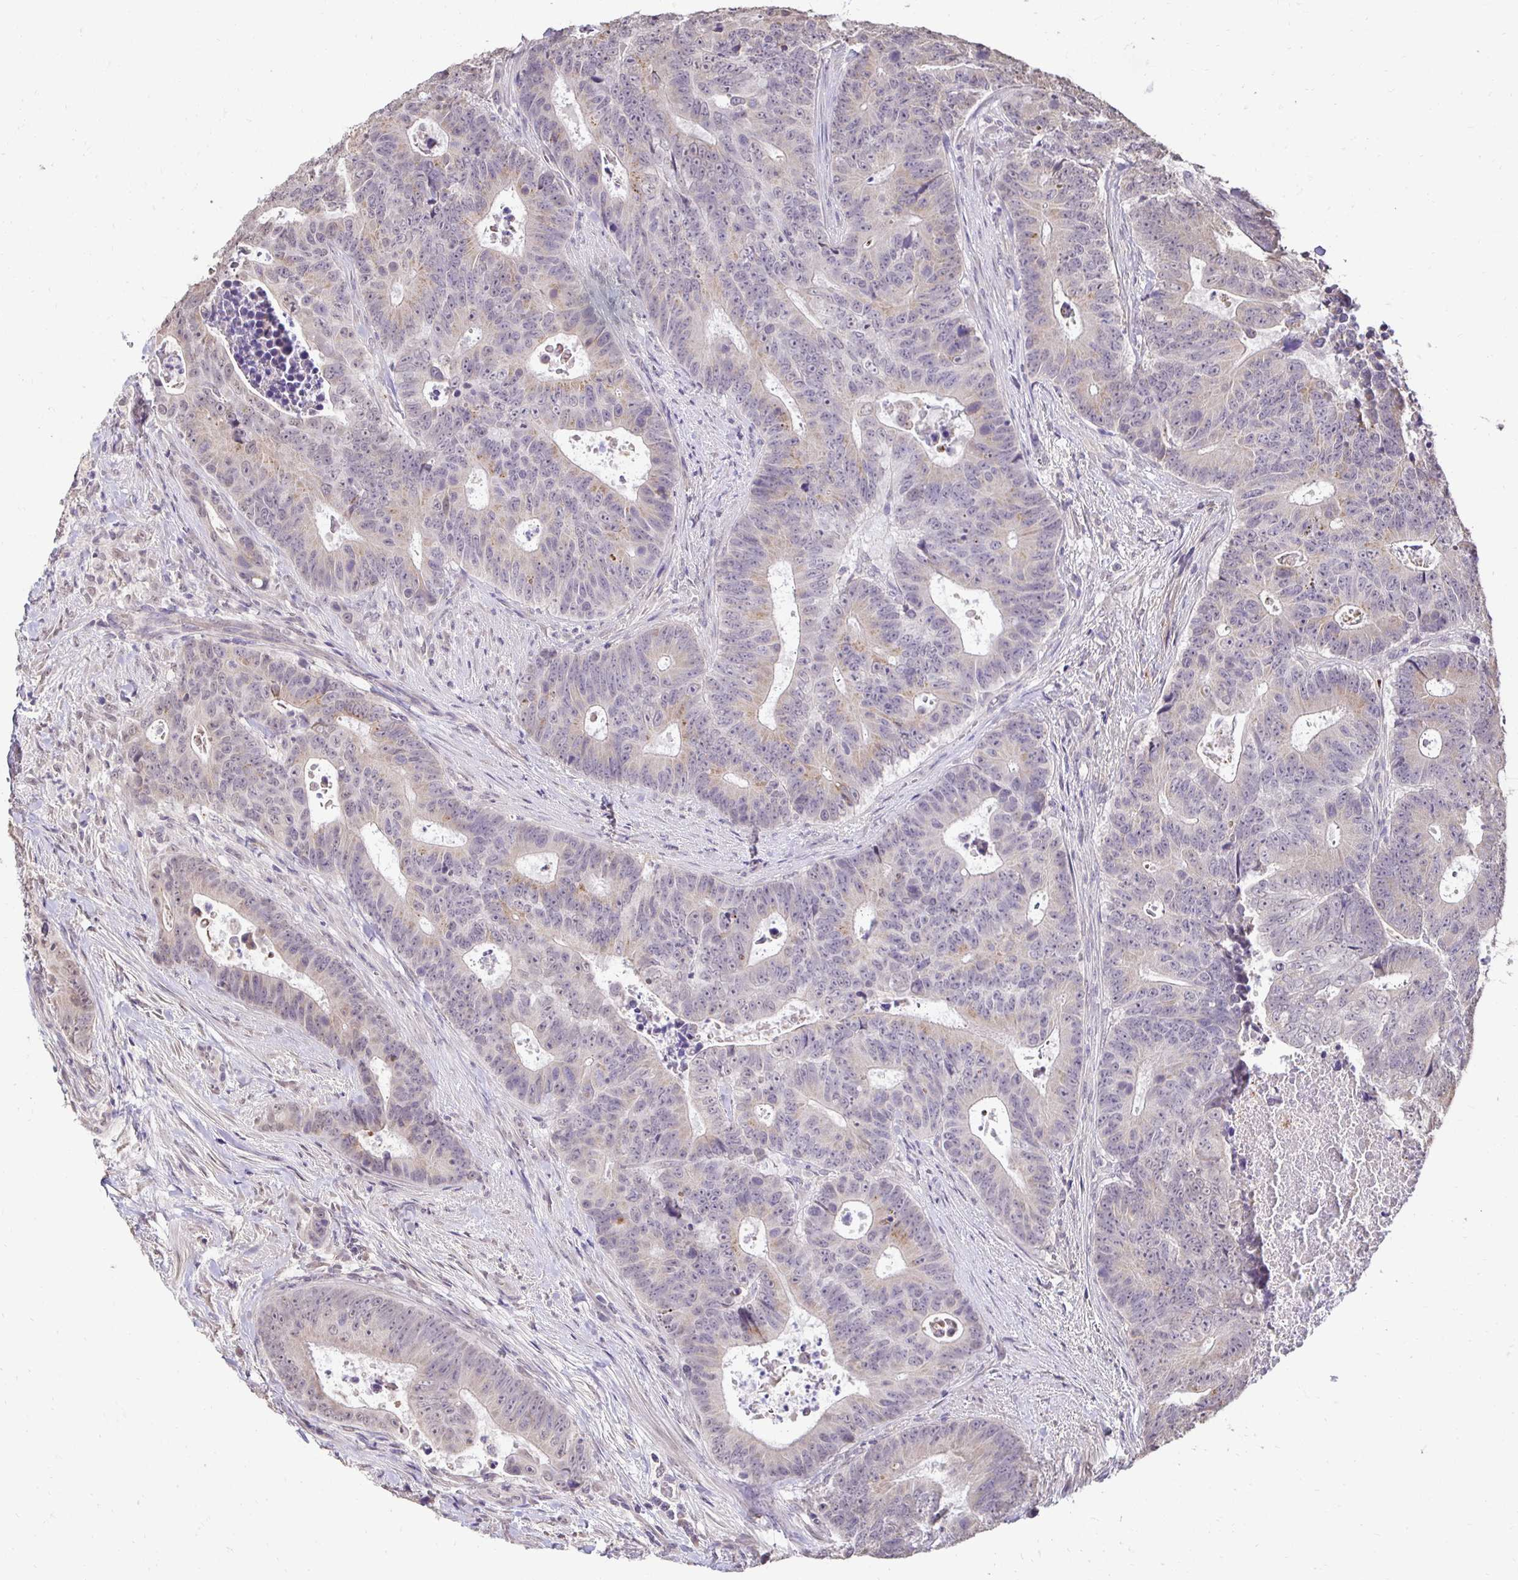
{"staining": {"intensity": "weak", "quantity": "<25%", "location": "cytoplasmic/membranous"}, "tissue": "colorectal cancer", "cell_type": "Tumor cells", "image_type": "cancer", "snomed": [{"axis": "morphology", "description": "Adenocarcinoma, NOS"}, {"axis": "topography", "description": "Colon"}], "caption": "Human colorectal adenocarcinoma stained for a protein using immunohistochemistry (IHC) demonstrates no expression in tumor cells.", "gene": "RHEBL1", "patient": {"sex": "female", "age": 48}}